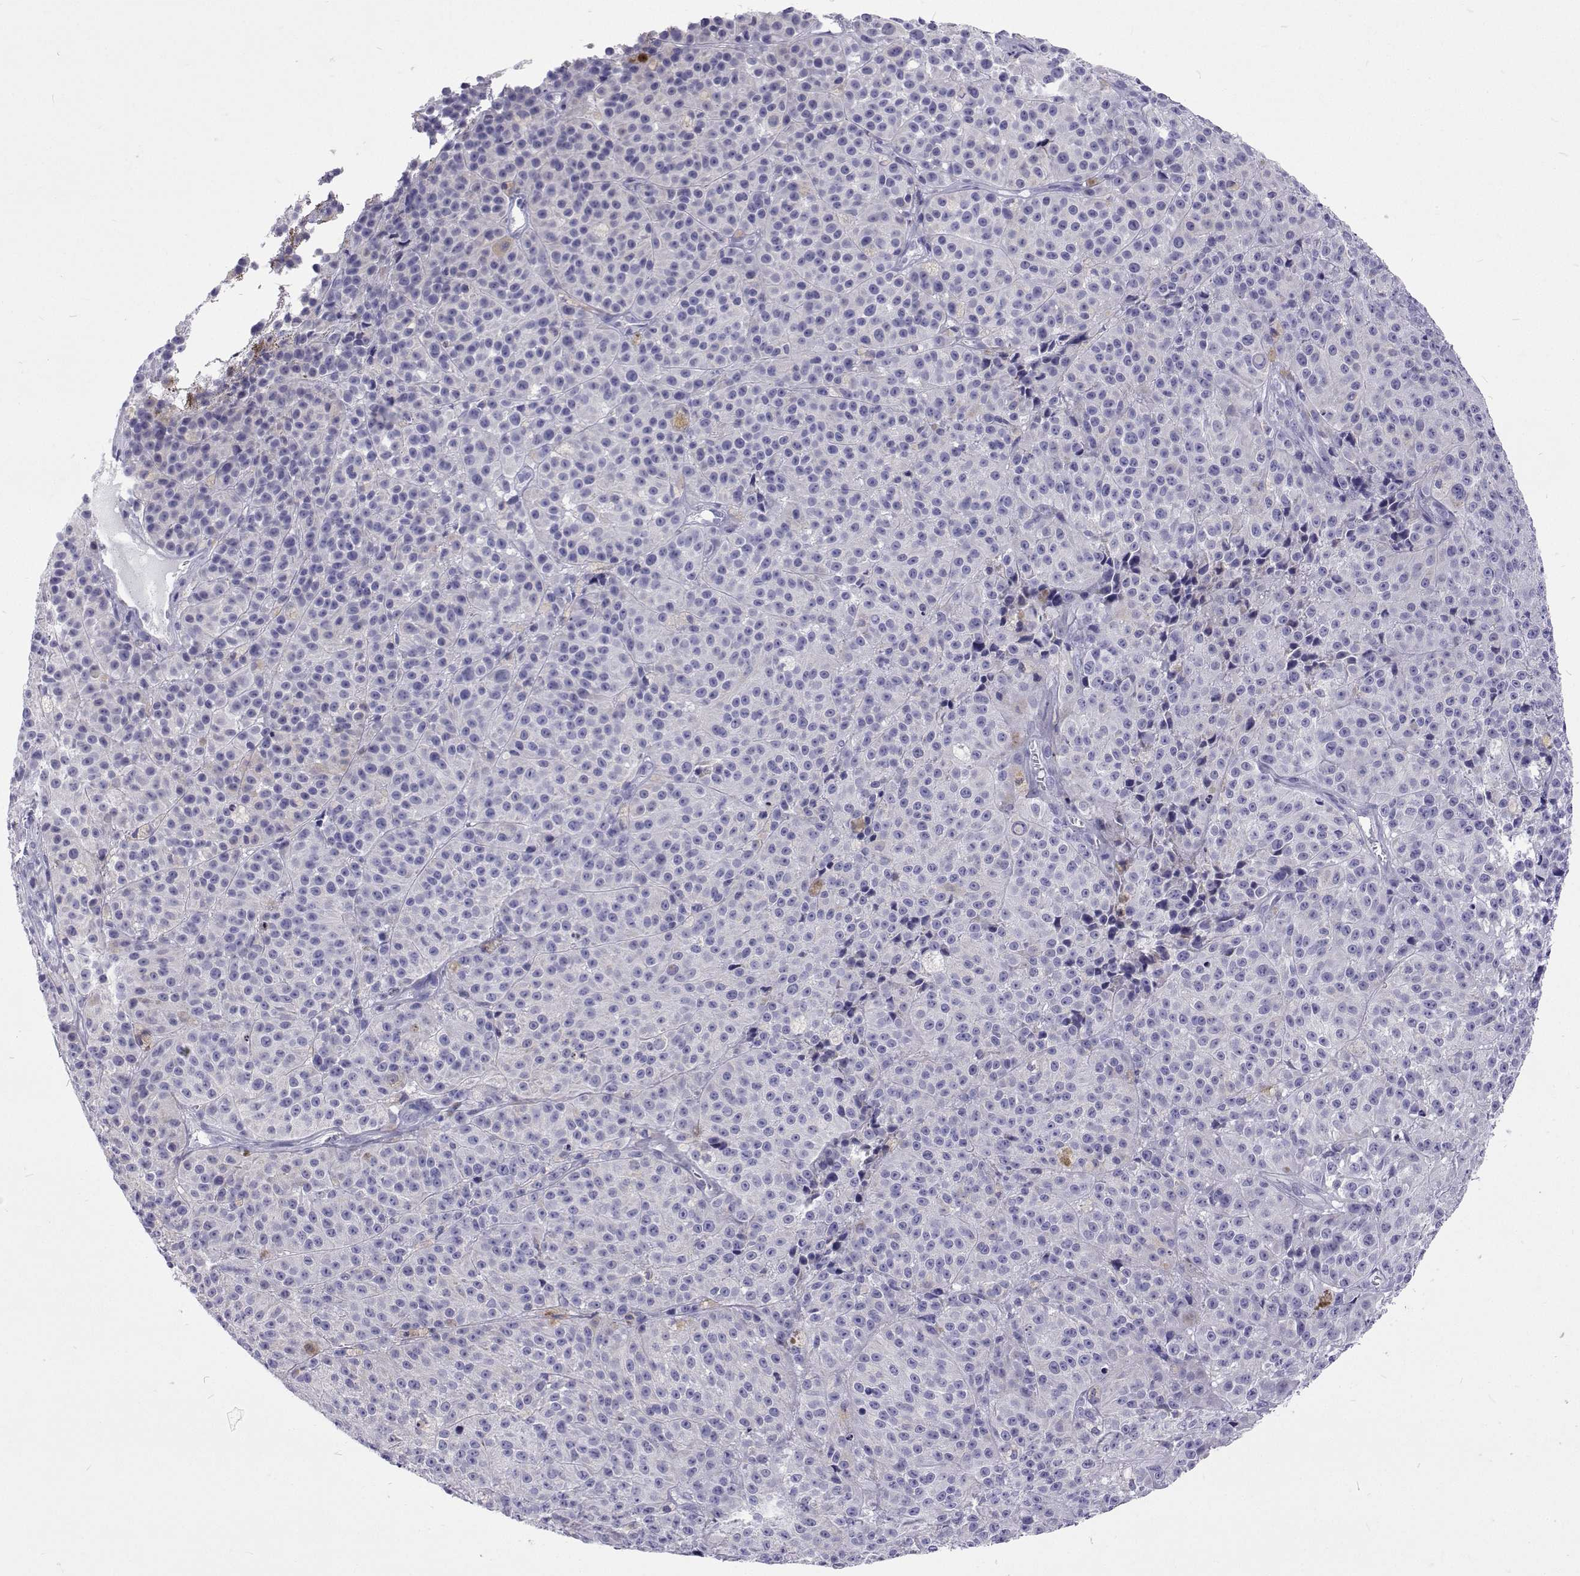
{"staining": {"intensity": "negative", "quantity": "none", "location": "none"}, "tissue": "melanoma", "cell_type": "Tumor cells", "image_type": "cancer", "snomed": [{"axis": "morphology", "description": "Malignant melanoma, NOS"}, {"axis": "topography", "description": "Skin"}], "caption": "DAB (3,3'-diaminobenzidine) immunohistochemical staining of malignant melanoma demonstrates no significant staining in tumor cells.", "gene": "UMODL1", "patient": {"sex": "female", "age": 58}}